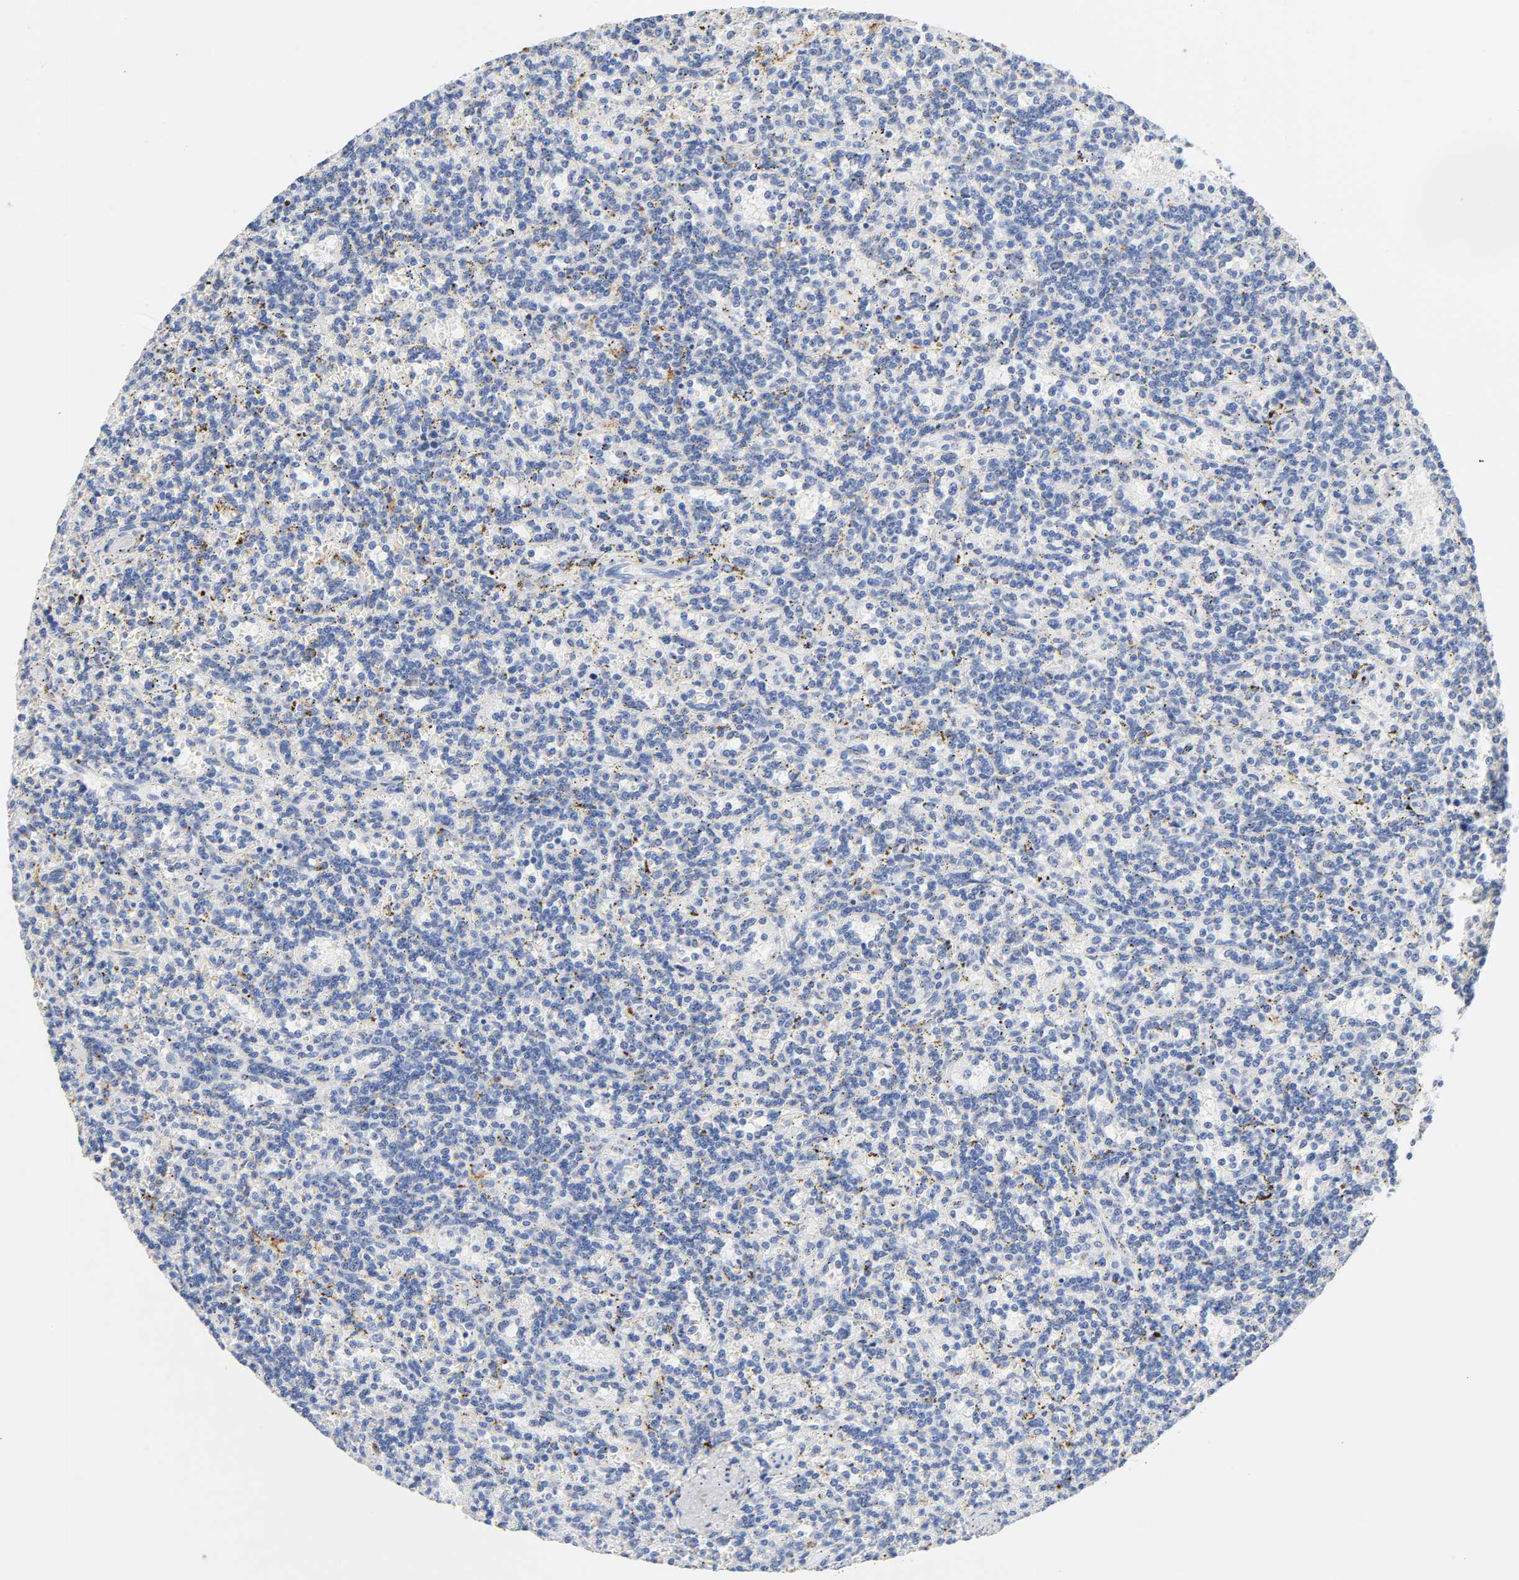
{"staining": {"intensity": "negative", "quantity": "none", "location": "none"}, "tissue": "lymphoma", "cell_type": "Tumor cells", "image_type": "cancer", "snomed": [{"axis": "morphology", "description": "Malignant lymphoma, non-Hodgkin's type, Low grade"}, {"axis": "topography", "description": "Spleen"}], "caption": "Immunohistochemistry image of neoplastic tissue: malignant lymphoma, non-Hodgkin's type (low-grade) stained with DAB demonstrates no significant protein expression in tumor cells. Brightfield microscopy of immunohistochemistry (IHC) stained with DAB (brown) and hematoxylin (blue), captured at high magnification.", "gene": "PLP1", "patient": {"sex": "male", "age": 73}}